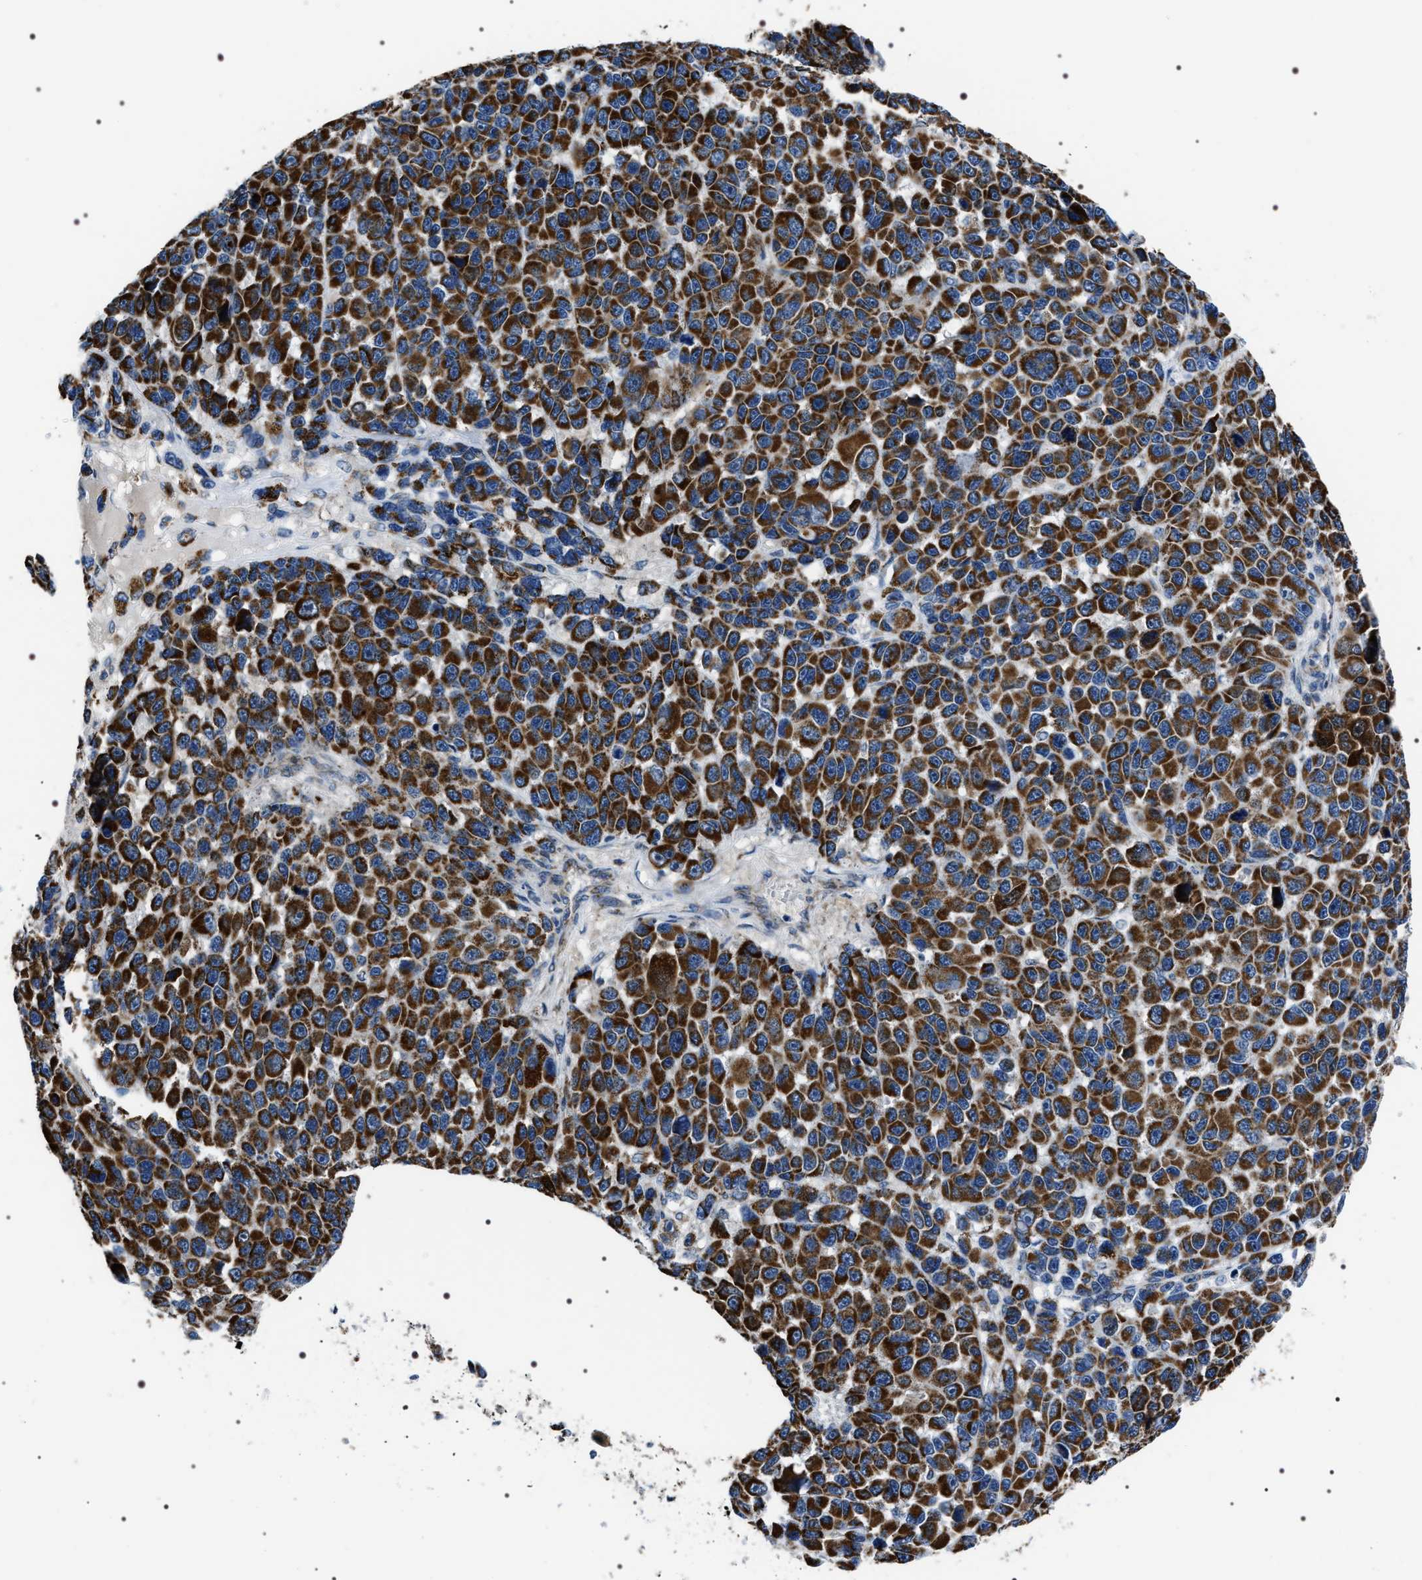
{"staining": {"intensity": "strong", "quantity": ">75%", "location": "cytoplasmic/membranous"}, "tissue": "melanoma", "cell_type": "Tumor cells", "image_type": "cancer", "snomed": [{"axis": "morphology", "description": "Malignant melanoma, NOS"}, {"axis": "topography", "description": "Skin"}], "caption": "Human malignant melanoma stained for a protein (brown) reveals strong cytoplasmic/membranous positive expression in about >75% of tumor cells.", "gene": "NTMT1", "patient": {"sex": "male", "age": 53}}